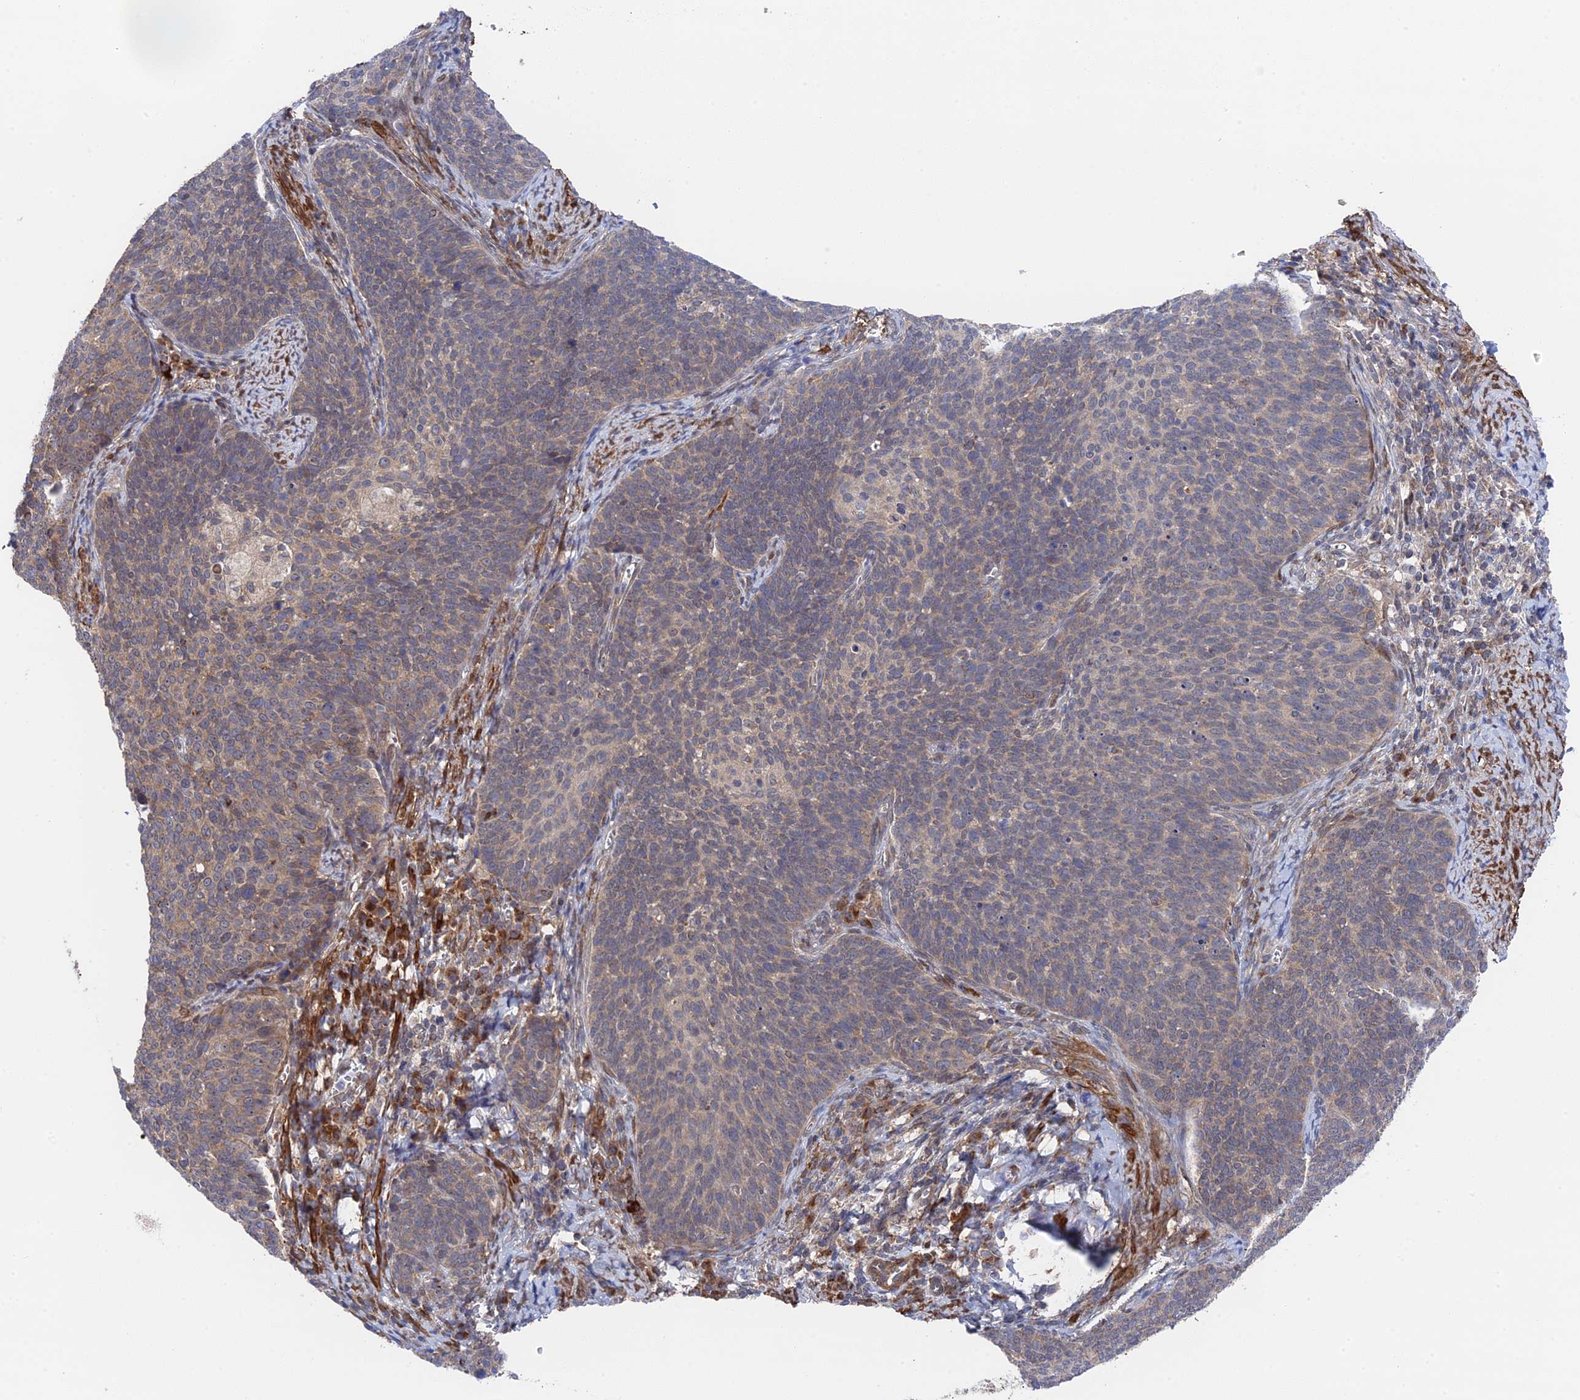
{"staining": {"intensity": "weak", "quantity": "25%-75%", "location": "cytoplasmic/membranous"}, "tissue": "cervical cancer", "cell_type": "Tumor cells", "image_type": "cancer", "snomed": [{"axis": "morphology", "description": "Normal tissue, NOS"}, {"axis": "morphology", "description": "Squamous cell carcinoma, NOS"}, {"axis": "topography", "description": "Cervix"}], "caption": "Human cervical cancer (squamous cell carcinoma) stained with a protein marker reveals weak staining in tumor cells.", "gene": "ZNF320", "patient": {"sex": "female", "age": 39}}